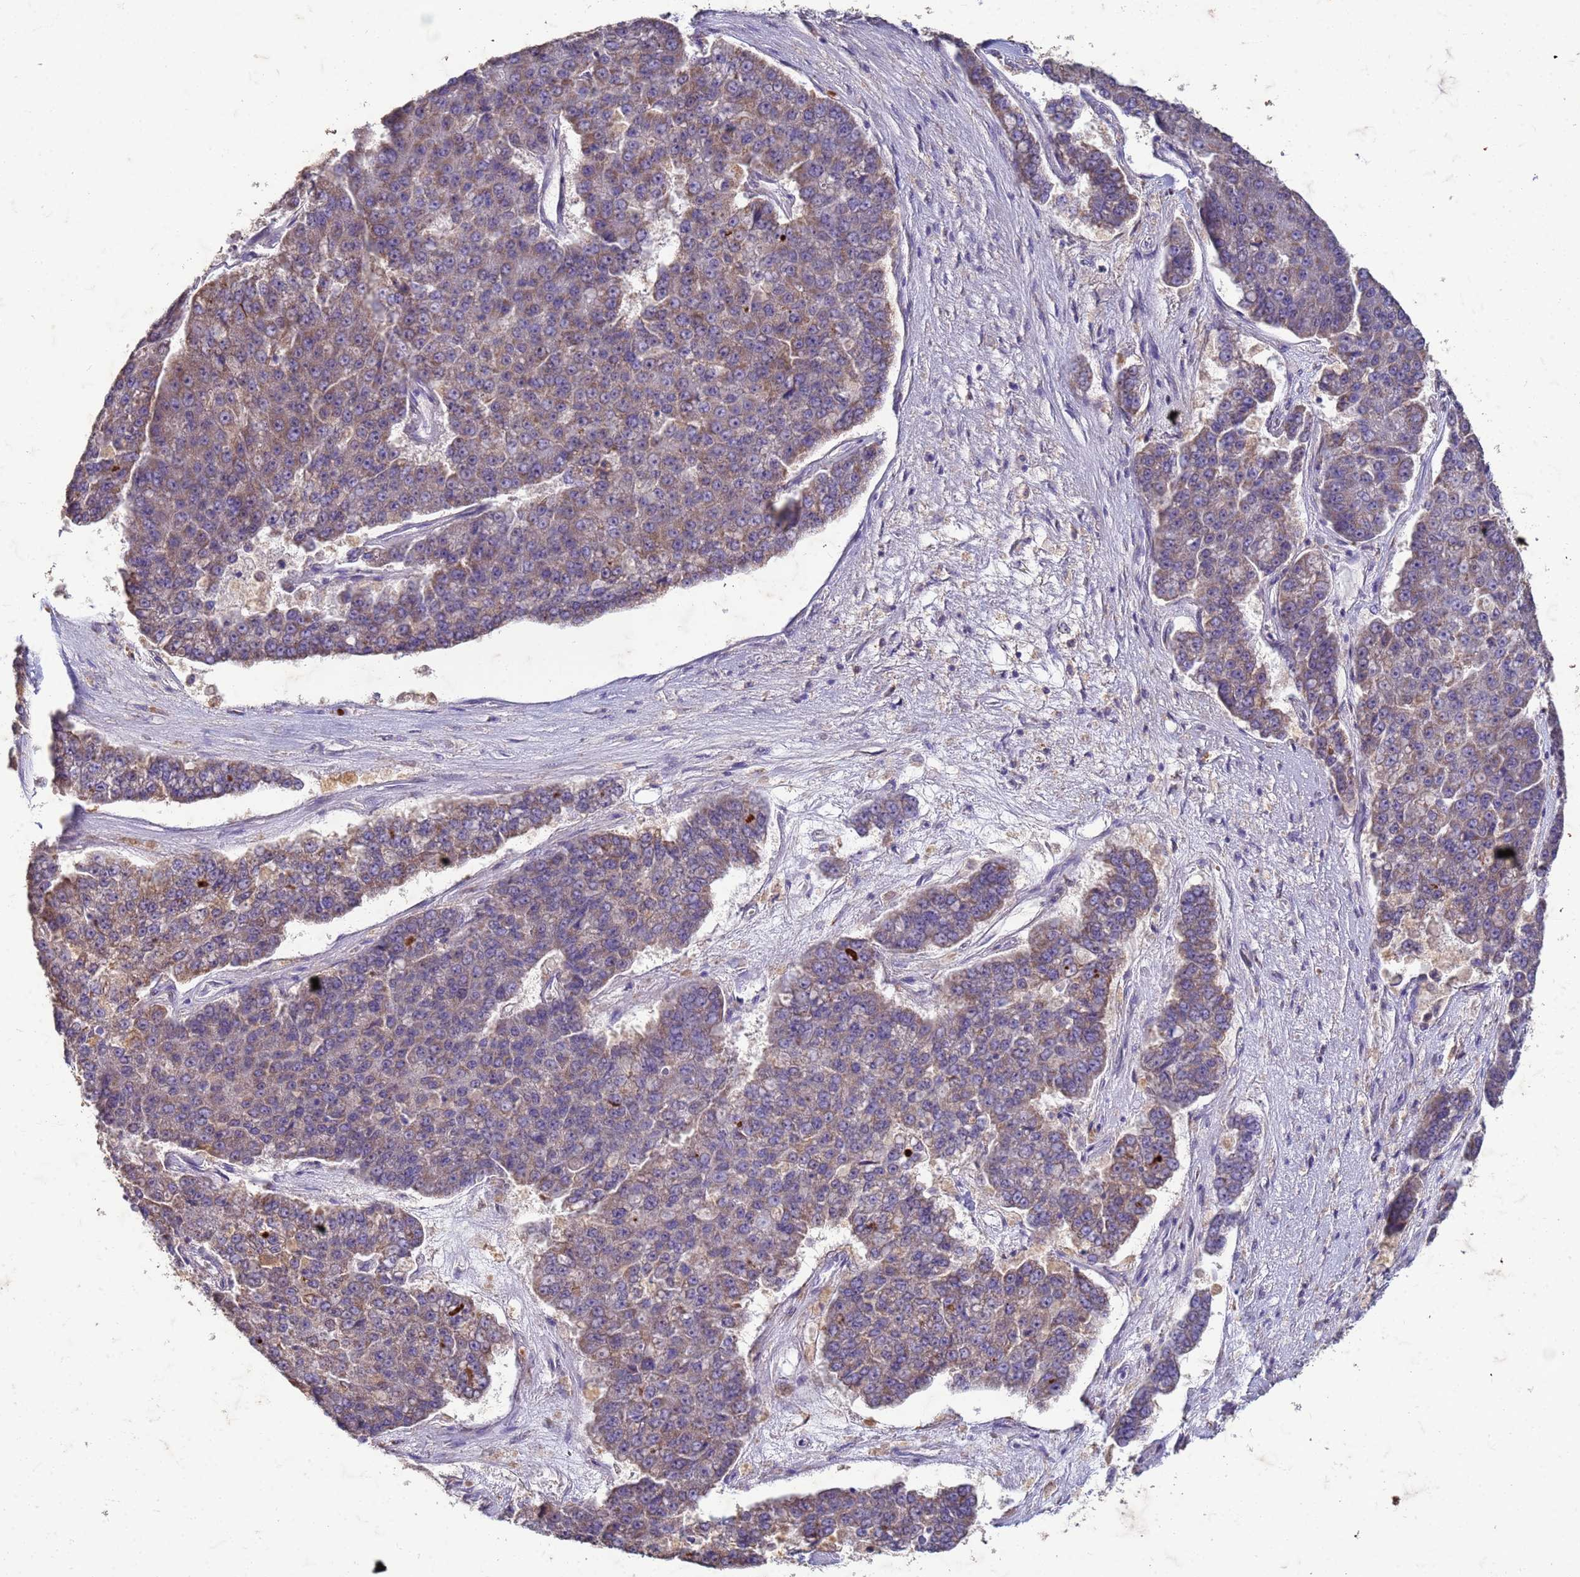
{"staining": {"intensity": "weak", "quantity": "25%-75%", "location": "cytoplasmic/membranous"}, "tissue": "pancreatic cancer", "cell_type": "Tumor cells", "image_type": "cancer", "snomed": [{"axis": "morphology", "description": "Adenocarcinoma, NOS"}, {"axis": "topography", "description": "Pancreas"}], "caption": "This histopathology image exhibits pancreatic cancer stained with IHC to label a protein in brown. The cytoplasmic/membranous of tumor cells show weak positivity for the protein. Nuclei are counter-stained blue.", "gene": "SLC25A15", "patient": {"sex": "male", "age": 50}}